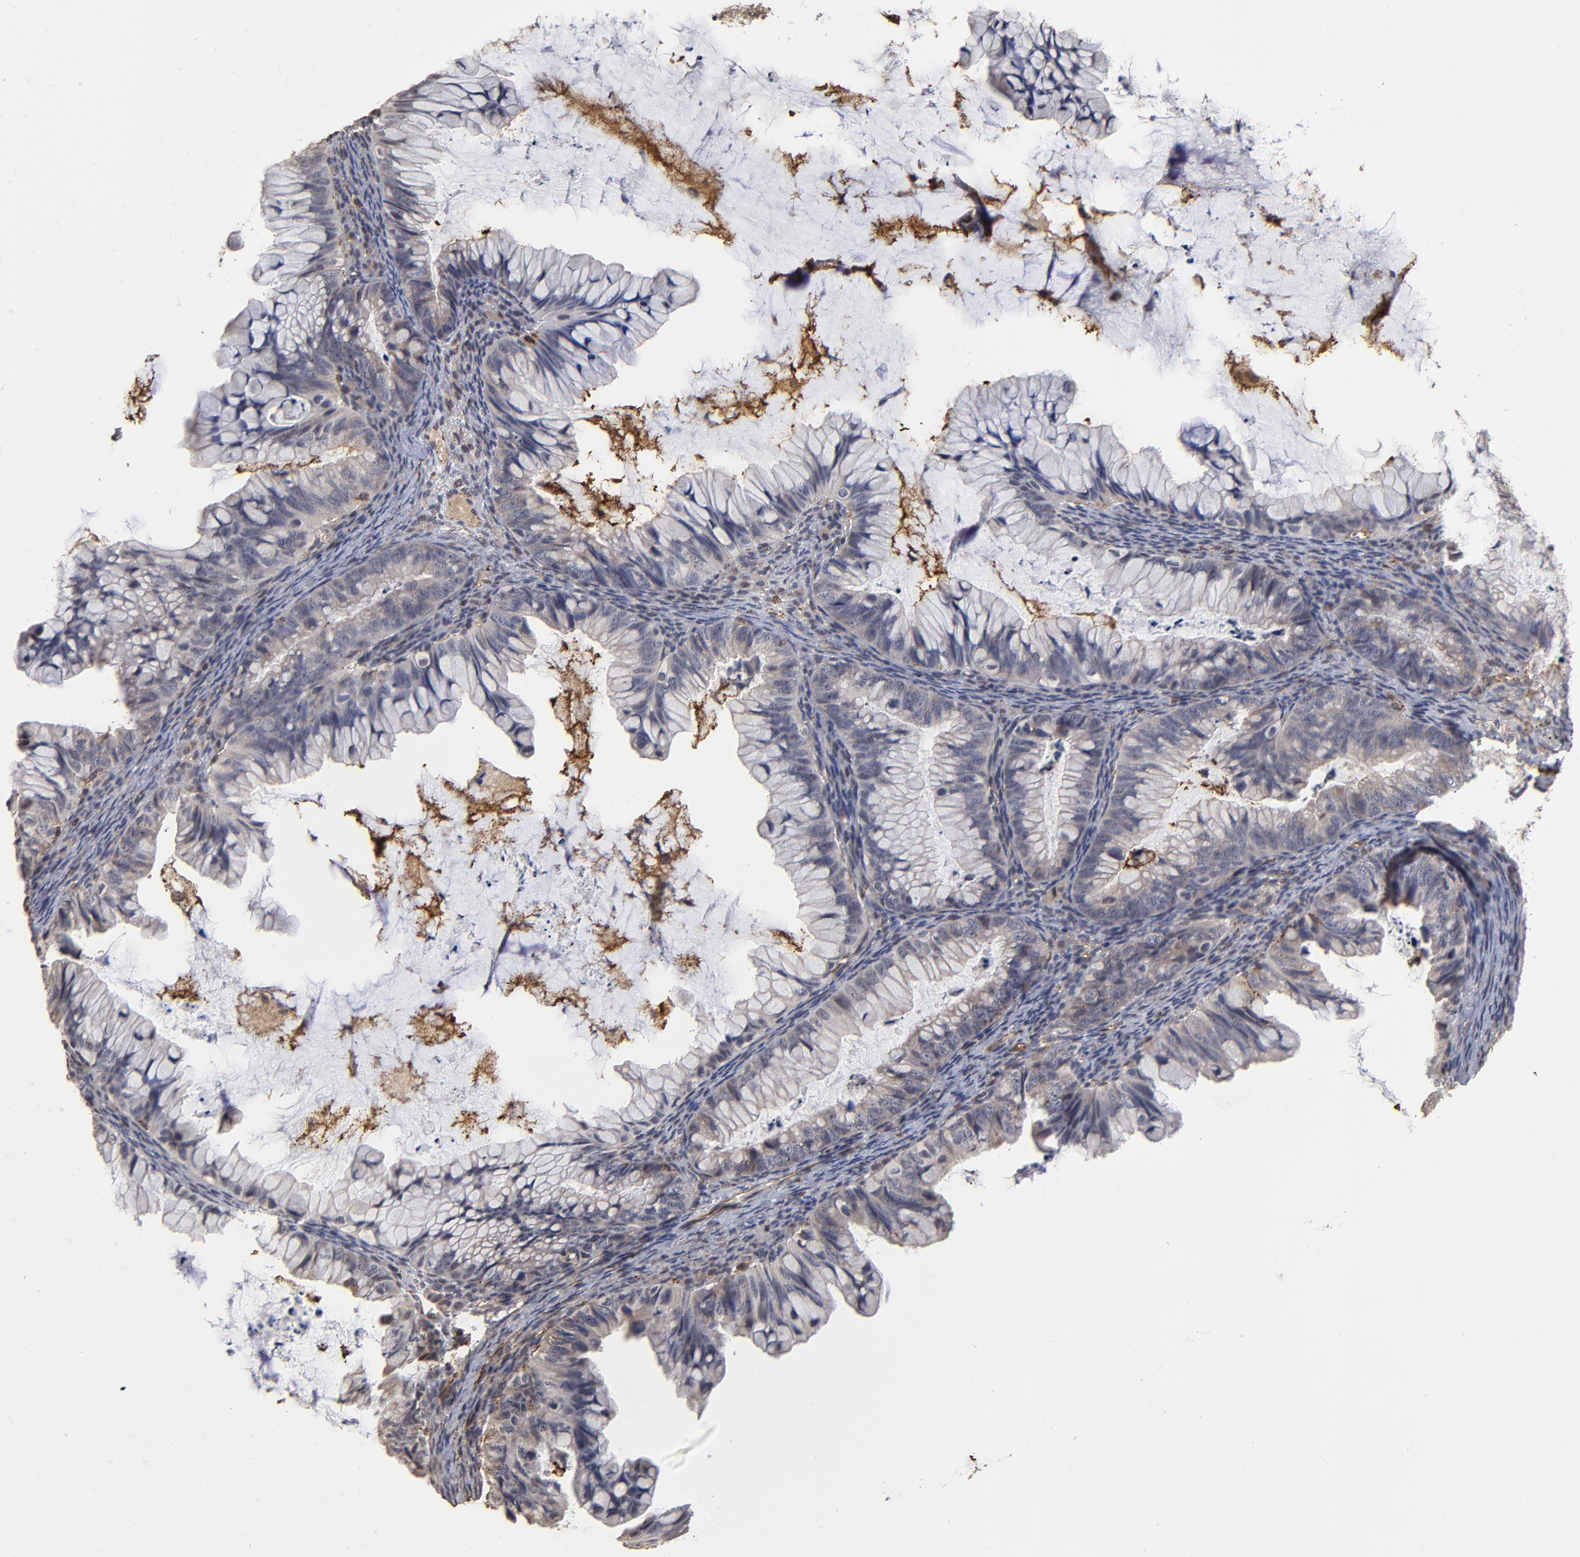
{"staining": {"intensity": "moderate", "quantity": "<25%", "location": "cytoplasmic/membranous"}, "tissue": "ovarian cancer", "cell_type": "Tumor cells", "image_type": "cancer", "snomed": [{"axis": "morphology", "description": "Cystadenocarcinoma, mucinous, NOS"}, {"axis": "topography", "description": "Ovary"}], "caption": "Immunohistochemical staining of ovarian cancer shows low levels of moderate cytoplasmic/membranous expression in approximately <25% of tumor cells.", "gene": "ASB8", "patient": {"sex": "female", "age": 36}}